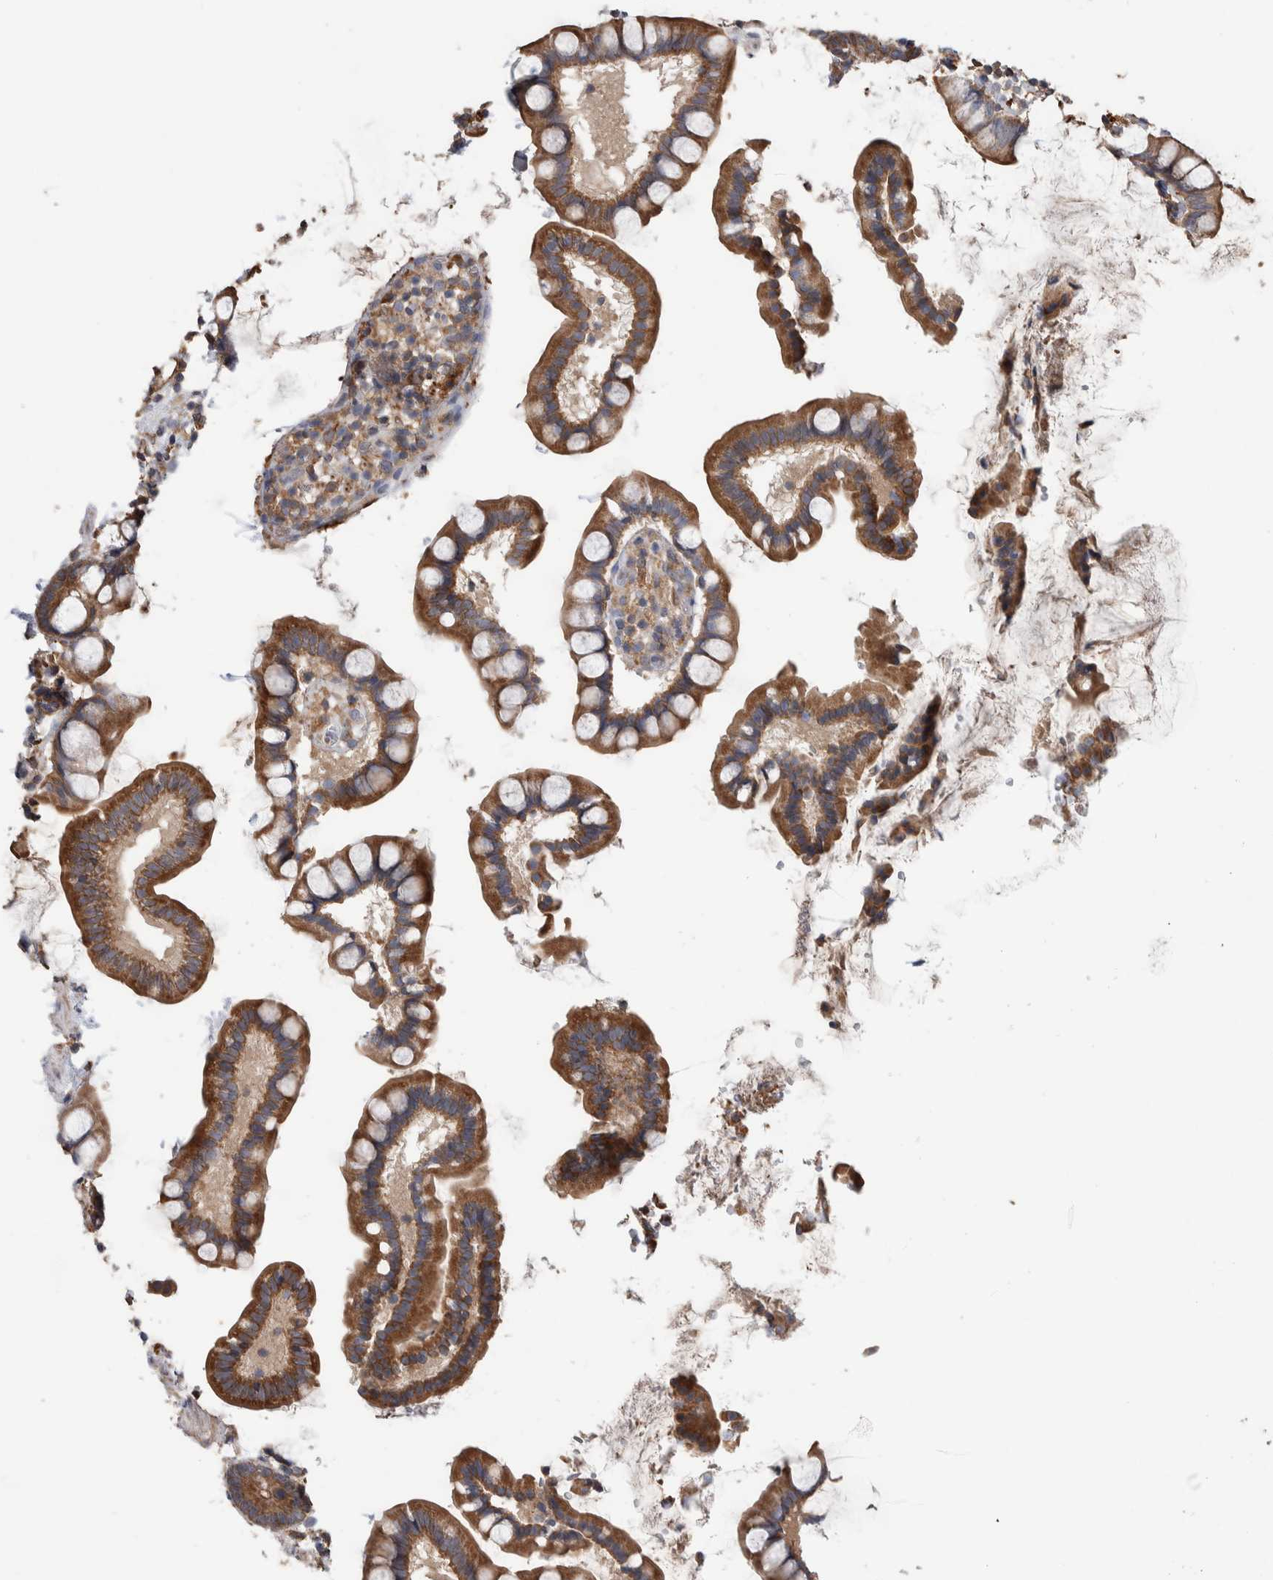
{"staining": {"intensity": "moderate", "quantity": ">75%", "location": "cytoplasmic/membranous"}, "tissue": "small intestine", "cell_type": "Glandular cells", "image_type": "normal", "snomed": [{"axis": "morphology", "description": "Normal tissue, NOS"}, {"axis": "topography", "description": "Small intestine"}], "caption": "A histopathology image of small intestine stained for a protein shows moderate cytoplasmic/membranous brown staining in glandular cells.", "gene": "SDCBP", "patient": {"sex": "female", "age": 84}}